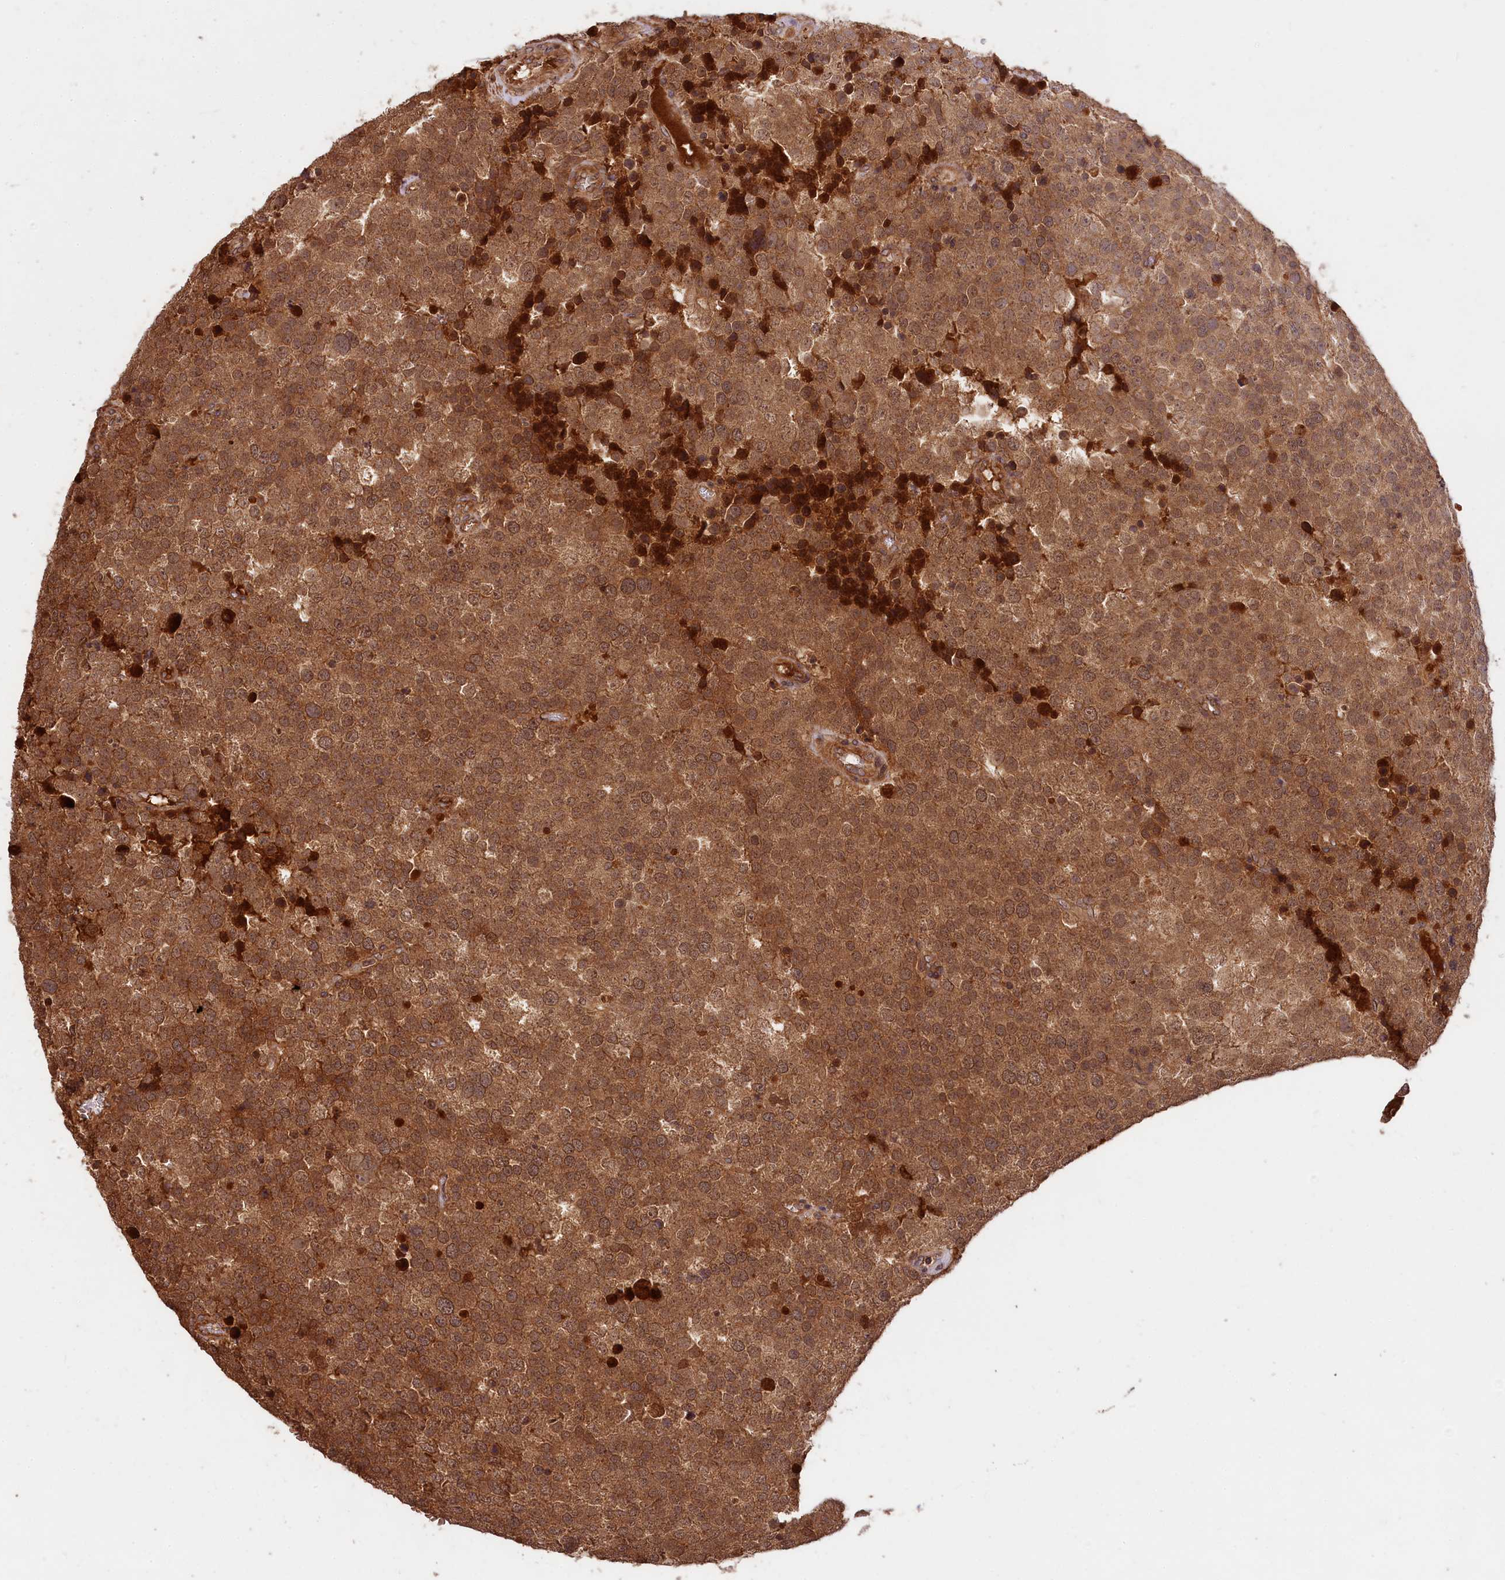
{"staining": {"intensity": "moderate", "quantity": ">75%", "location": "cytoplasmic/membranous"}, "tissue": "testis cancer", "cell_type": "Tumor cells", "image_type": "cancer", "snomed": [{"axis": "morphology", "description": "Seminoma, NOS"}, {"axis": "topography", "description": "Testis"}], "caption": "Immunohistochemistry (IHC) image of seminoma (testis) stained for a protein (brown), which reveals medium levels of moderate cytoplasmic/membranous expression in about >75% of tumor cells.", "gene": "MCF2L2", "patient": {"sex": "male", "age": 71}}